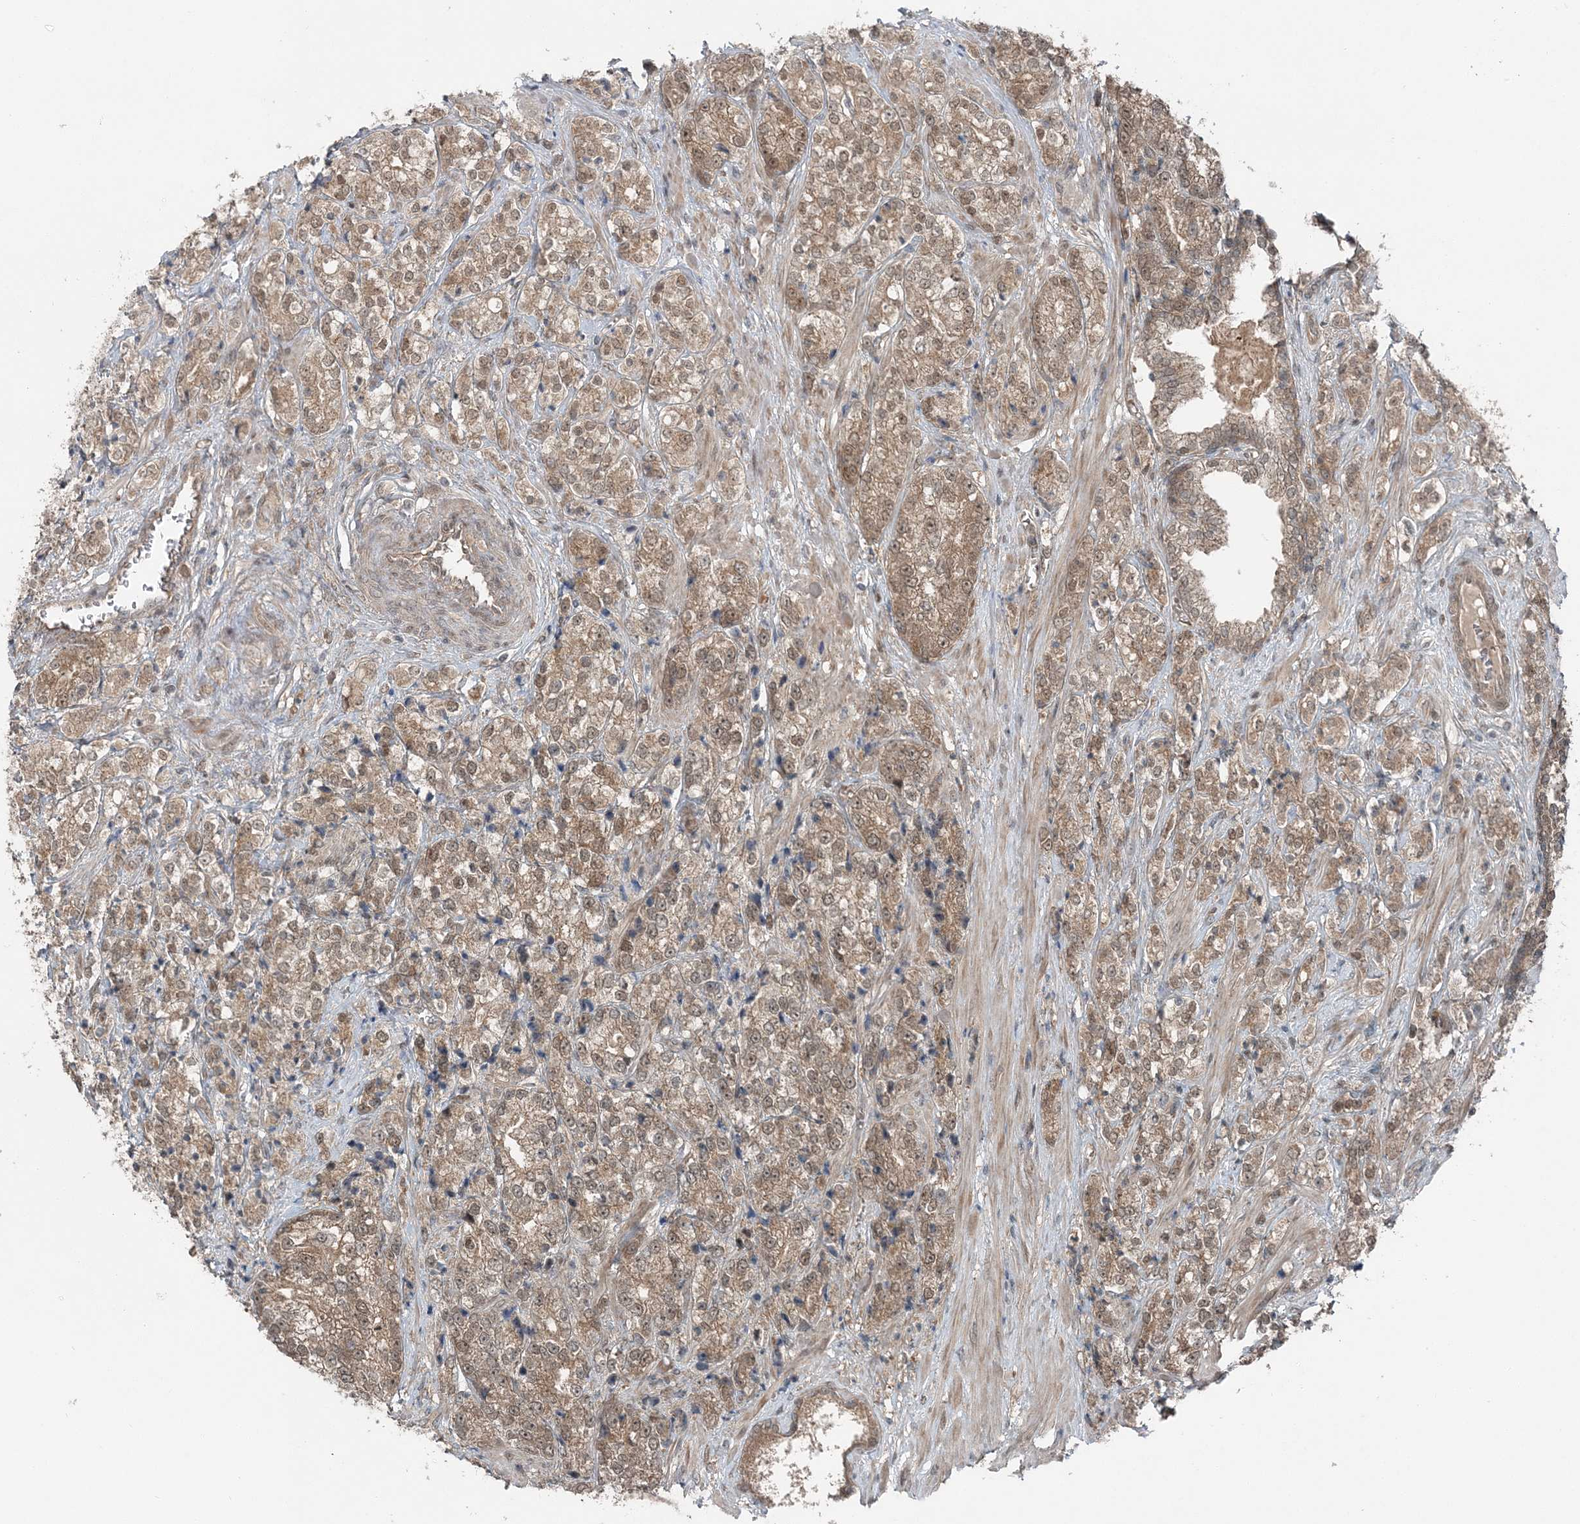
{"staining": {"intensity": "moderate", "quantity": ">75%", "location": "cytoplasmic/membranous,nuclear"}, "tissue": "prostate cancer", "cell_type": "Tumor cells", "image_type": "cancer", "snomed": [{"axis": "morphology", "description": "Adenocarcinoma, High grade"}, {"axis": "topography", "description": "Prostate"}], "caption": "Prostate high-grade adenocarcinoma stained for a protein reveals moderate cytoplasmic/membranous and nuclear positivity in tumor cells.", "gene": "FBXL17", "patient": {"sex": "male", "age": 69}}